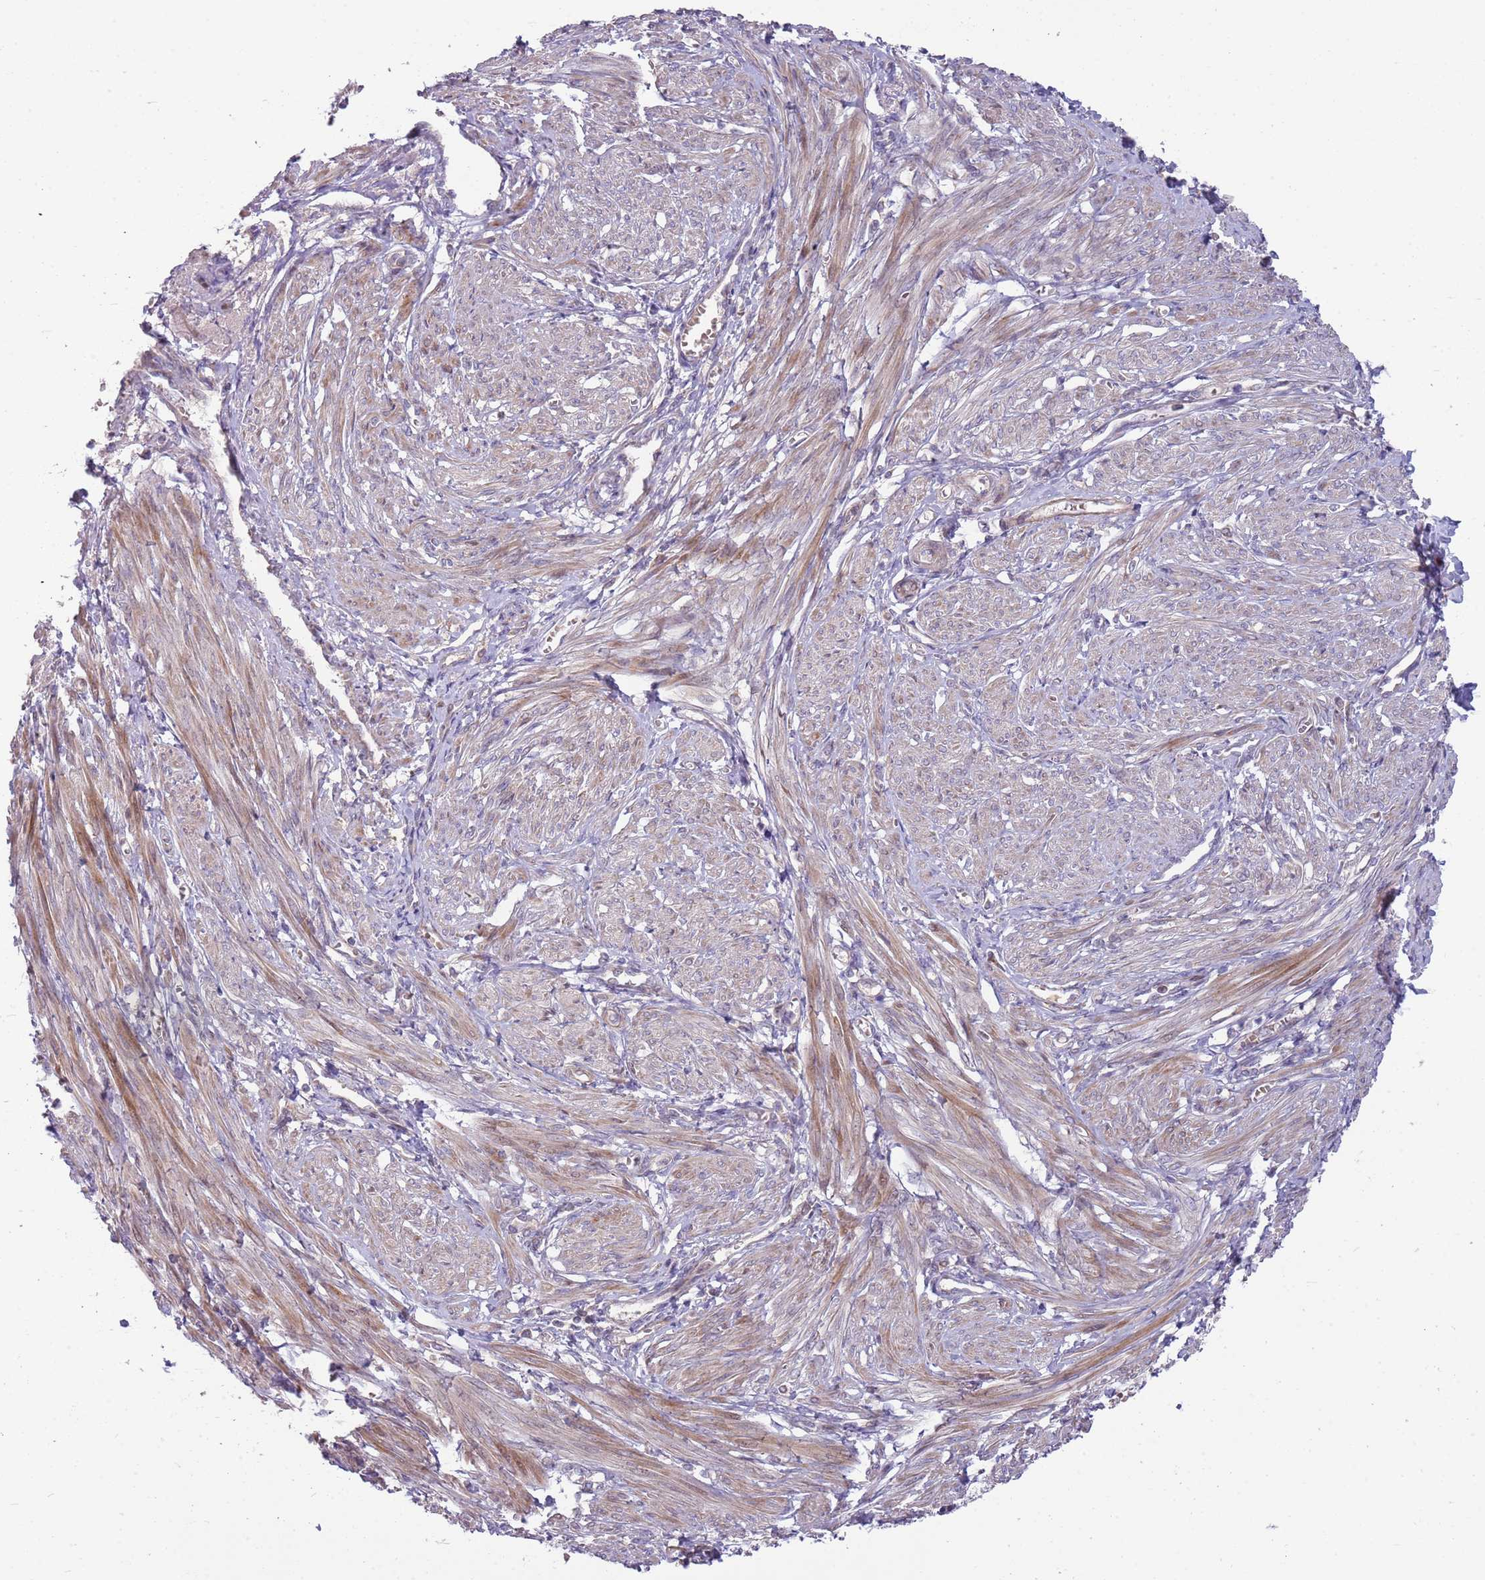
{"staining": {"intensity": "moderate", "quantity": "25%-75%", "location": "cytoplasmic/membranous"}, "tissue": "smooth muscle", "cell_type": "Smooth muscle cells", "image_type": "normal", "snomed": [{"axis": "morphology", "description": "Normal tissue, NOS"}, {"axis": "topography", "description": "Smooth muscle"}], "caption": "Immunohistochemistry (DAB) staining of unremarkable smooth muscle reveals moderate cytoplasmic/membranous protein expression in about 25%-75% of smooth muscle cells.", "gene": "TRAPPC6B", "patient": {"sex": "female", "age": 39}}